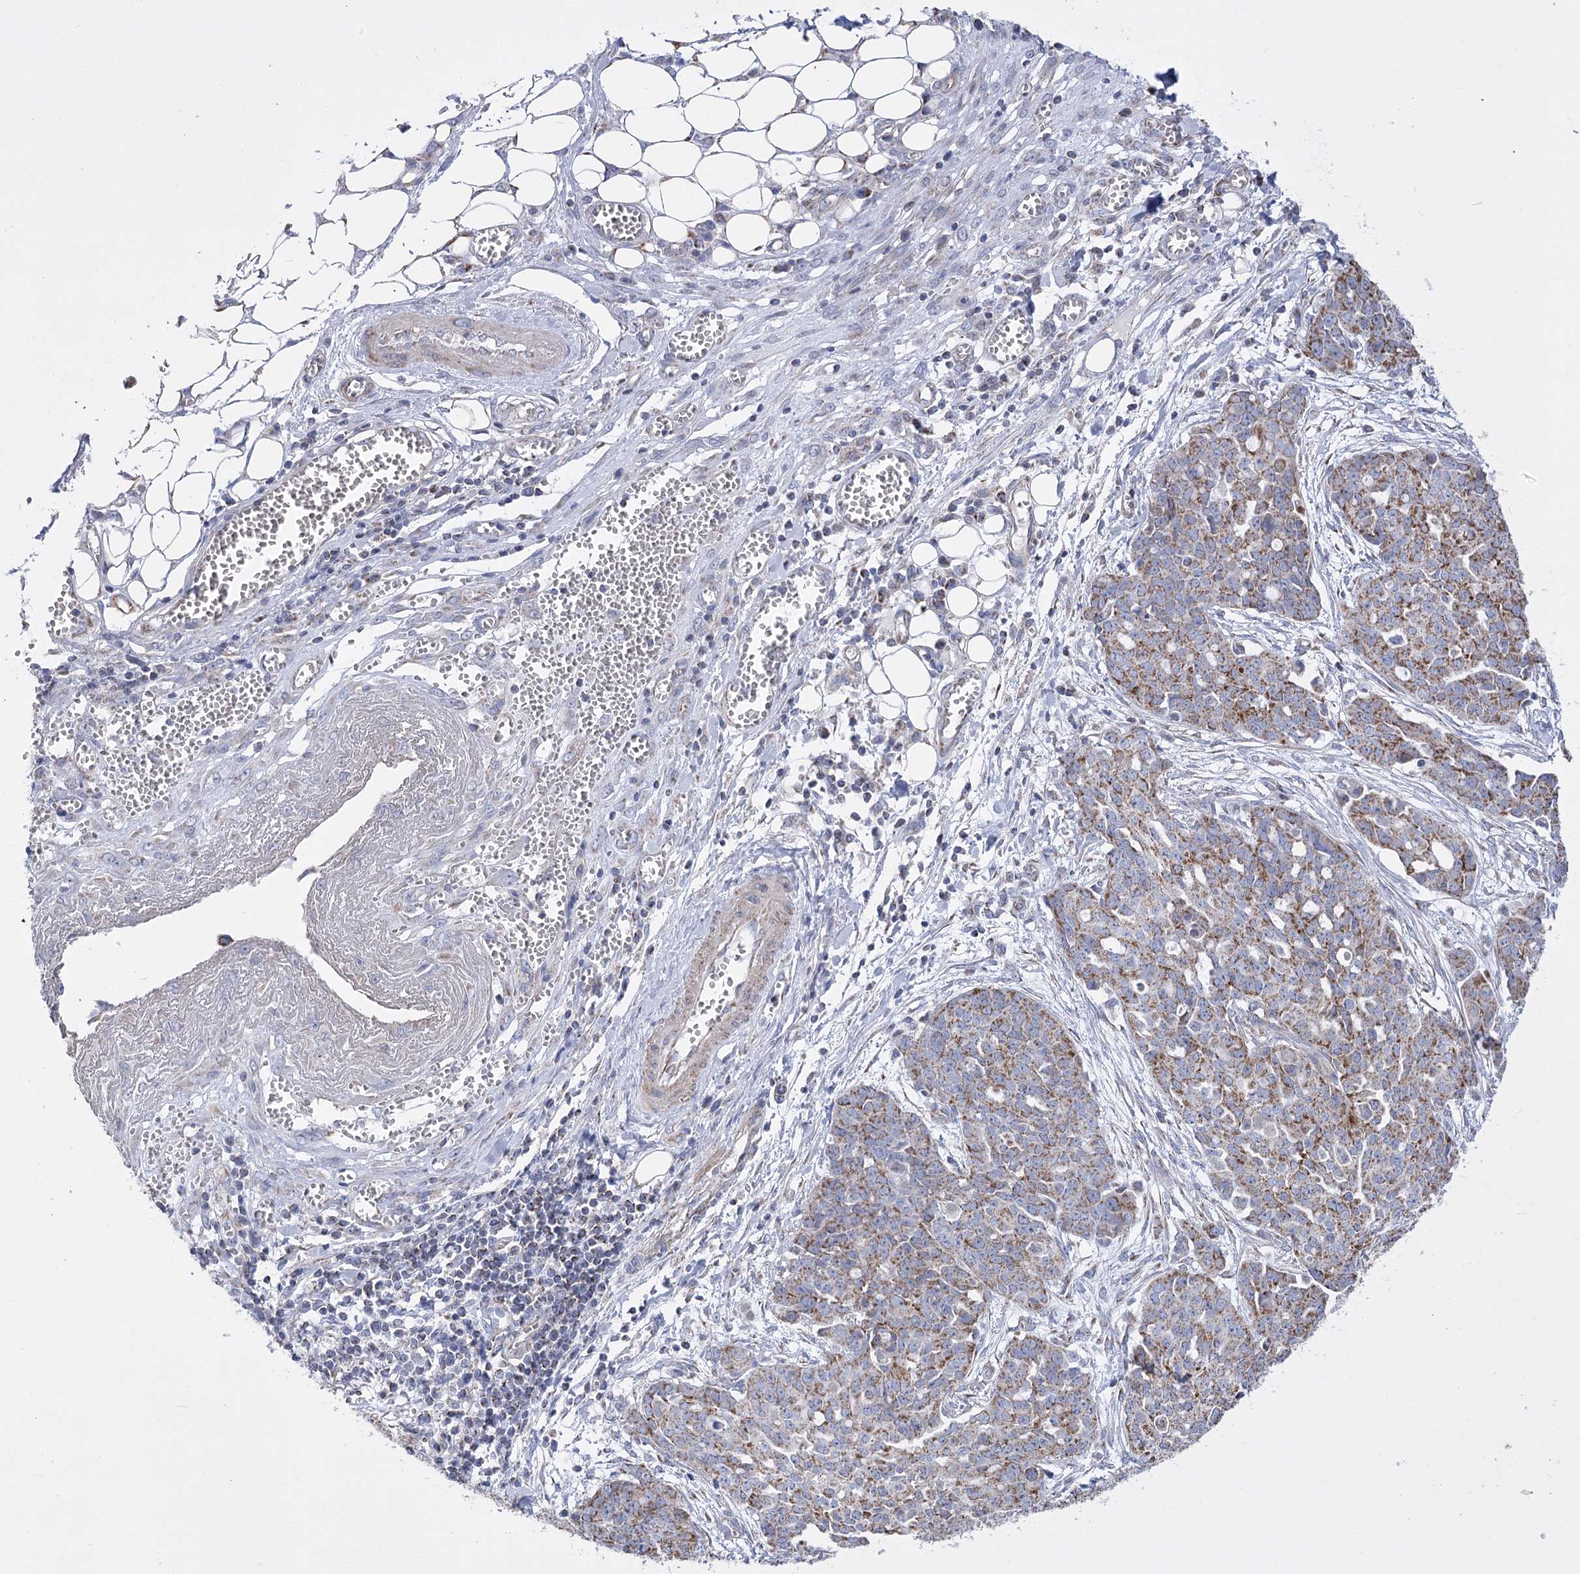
{"staining": {"intensity": "moderate", "quantity": "25%-75%", "location": "cytoplasmic/membranous"}, "tissue": "ovarian cancer", "cell_type": "Tumor cells", "image_type": "cancer", "snomed": [{"axis": "morphology", "description": "Cystadenocarcinoma, serous, NOS"}, {"axis": "topography", "description": "Soft tissue"}, {"axis": "topography", "description": "Ovary"}], "caption": "The micrograph displays a brown stain indicating the presence of a protein in the cytoplasmic/membranous of tumor cells in serous cystadenocarcinoma (ovarian).", "gene": "PDHB", "patient": {"sex": "female", "age": 57}}